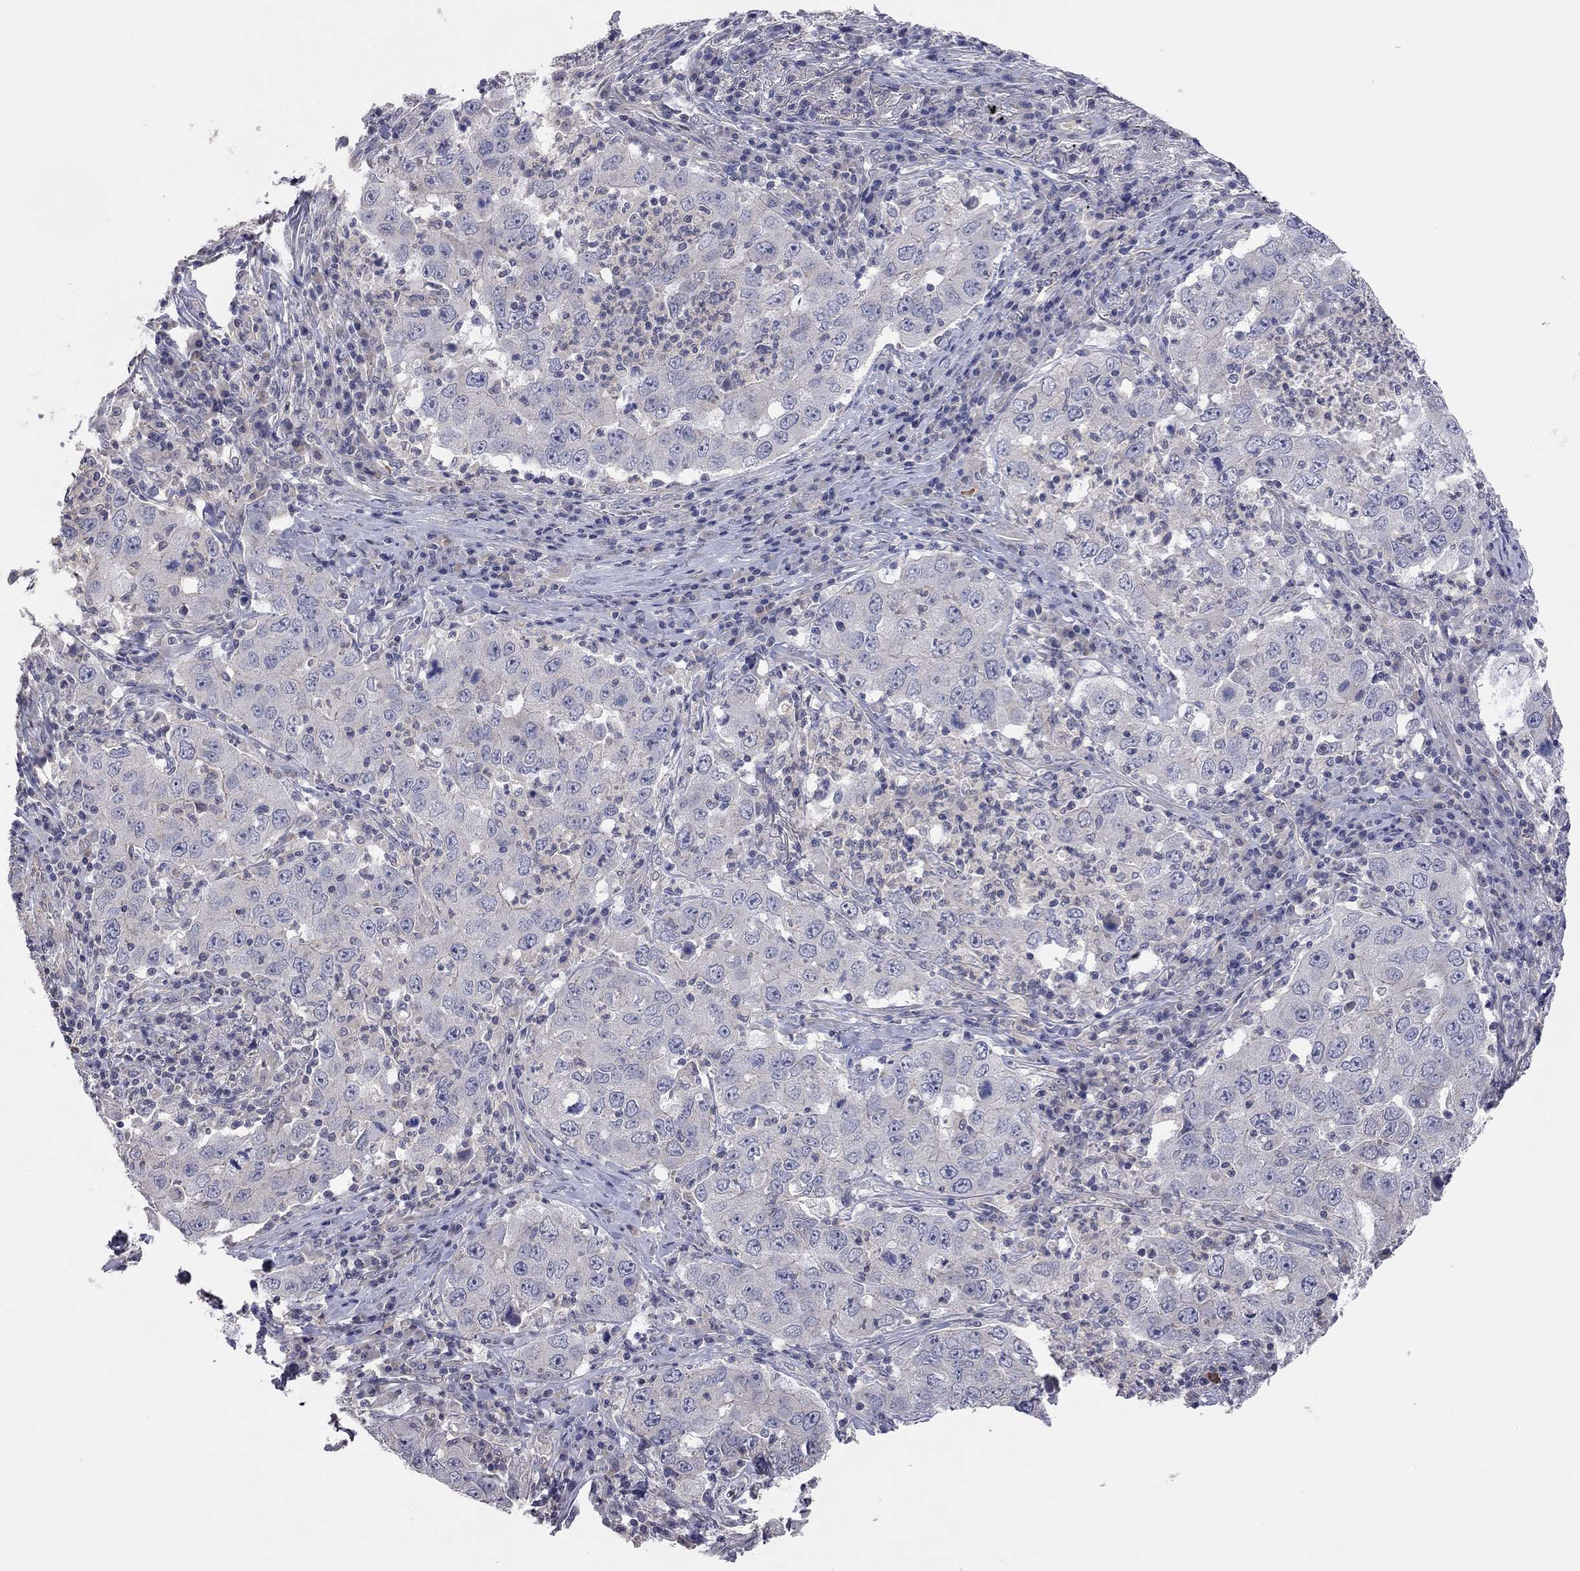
{"staining": {"intensity": "negative", "quantity": "none", "location": "none"}, "tissue": "lung cancer", "cell_type": "Tumor cells", "image_type": "cancer", "snomed": [{"axis": "morphology", "description": "Adenocarcinoma, NOS"}, {"axis": "topography", "description": "Lung"}], "caption": "Immunohistochemical staining of human adenocarcinoma (lung) reveals no significant staining in tumor cells. (Brightfield microscopy of DAB (3,3'-diaminobenzidine) immunohistochemistry (IHC) at high magnification).", "gene": "KCNB1", "patient": {"sex": "male", "age": 73}}